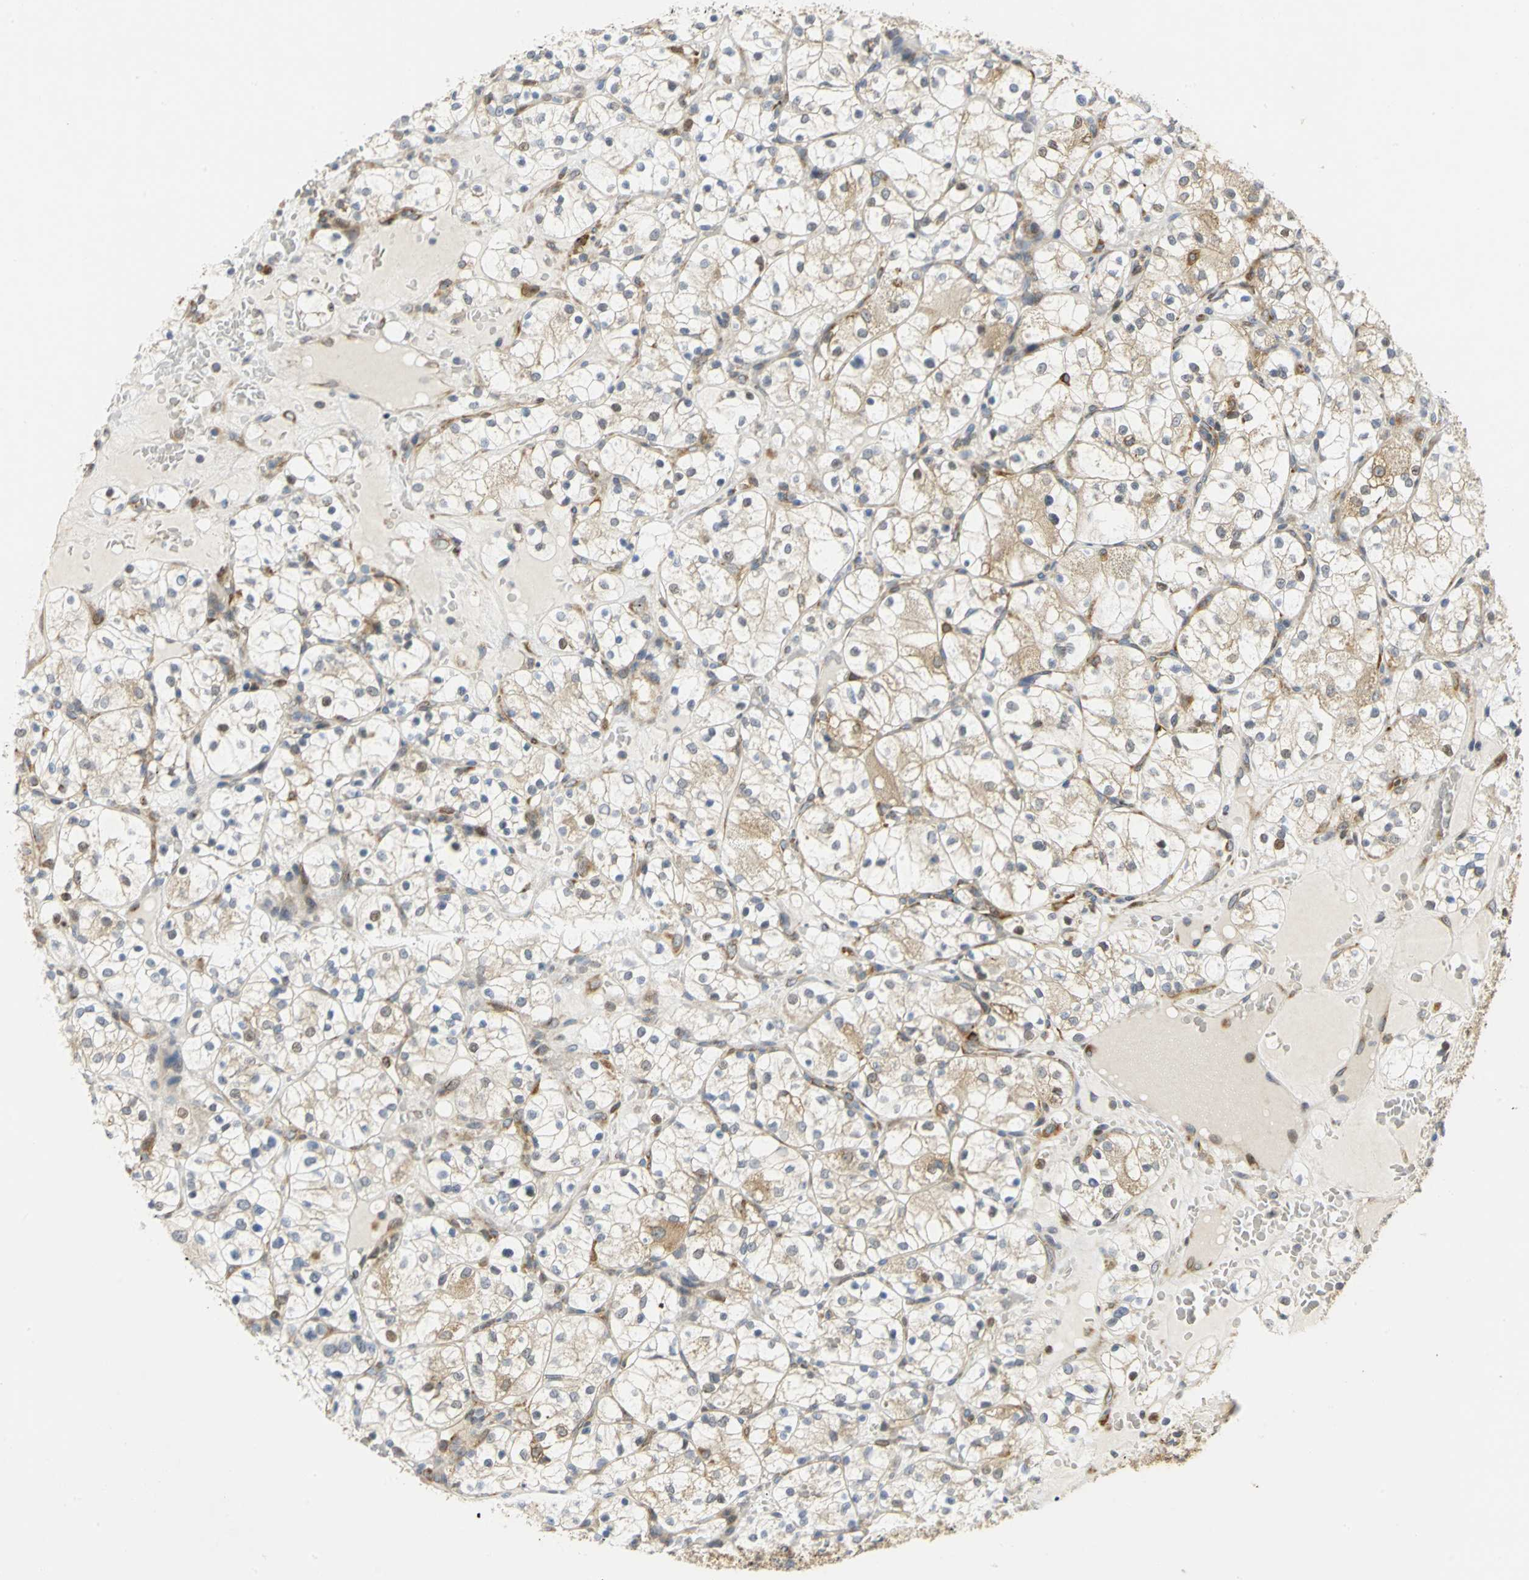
{"staining": {"intensity": "moderate", "quantity": "25%-75%", "location": "cytoplasmic/membranous,nuclear"}, "tissue": "renal cancer", "cell_type": "Tumor cells", "image_type": "cancer", "snomed": [{"axis": "morphology", "description": "Adenocarcinoma, NOS"}, {"axis": "topography", "description": "Kidney"}], "caption": "This is an image of immunohistochemistry staining of adenocarcinoma (renal), which shows moderate staining in the cytoplasmic/membranous and nuclear of tumor cells.", "gene": "YBX1", "patient": {"sex": "female", "age": 60}}